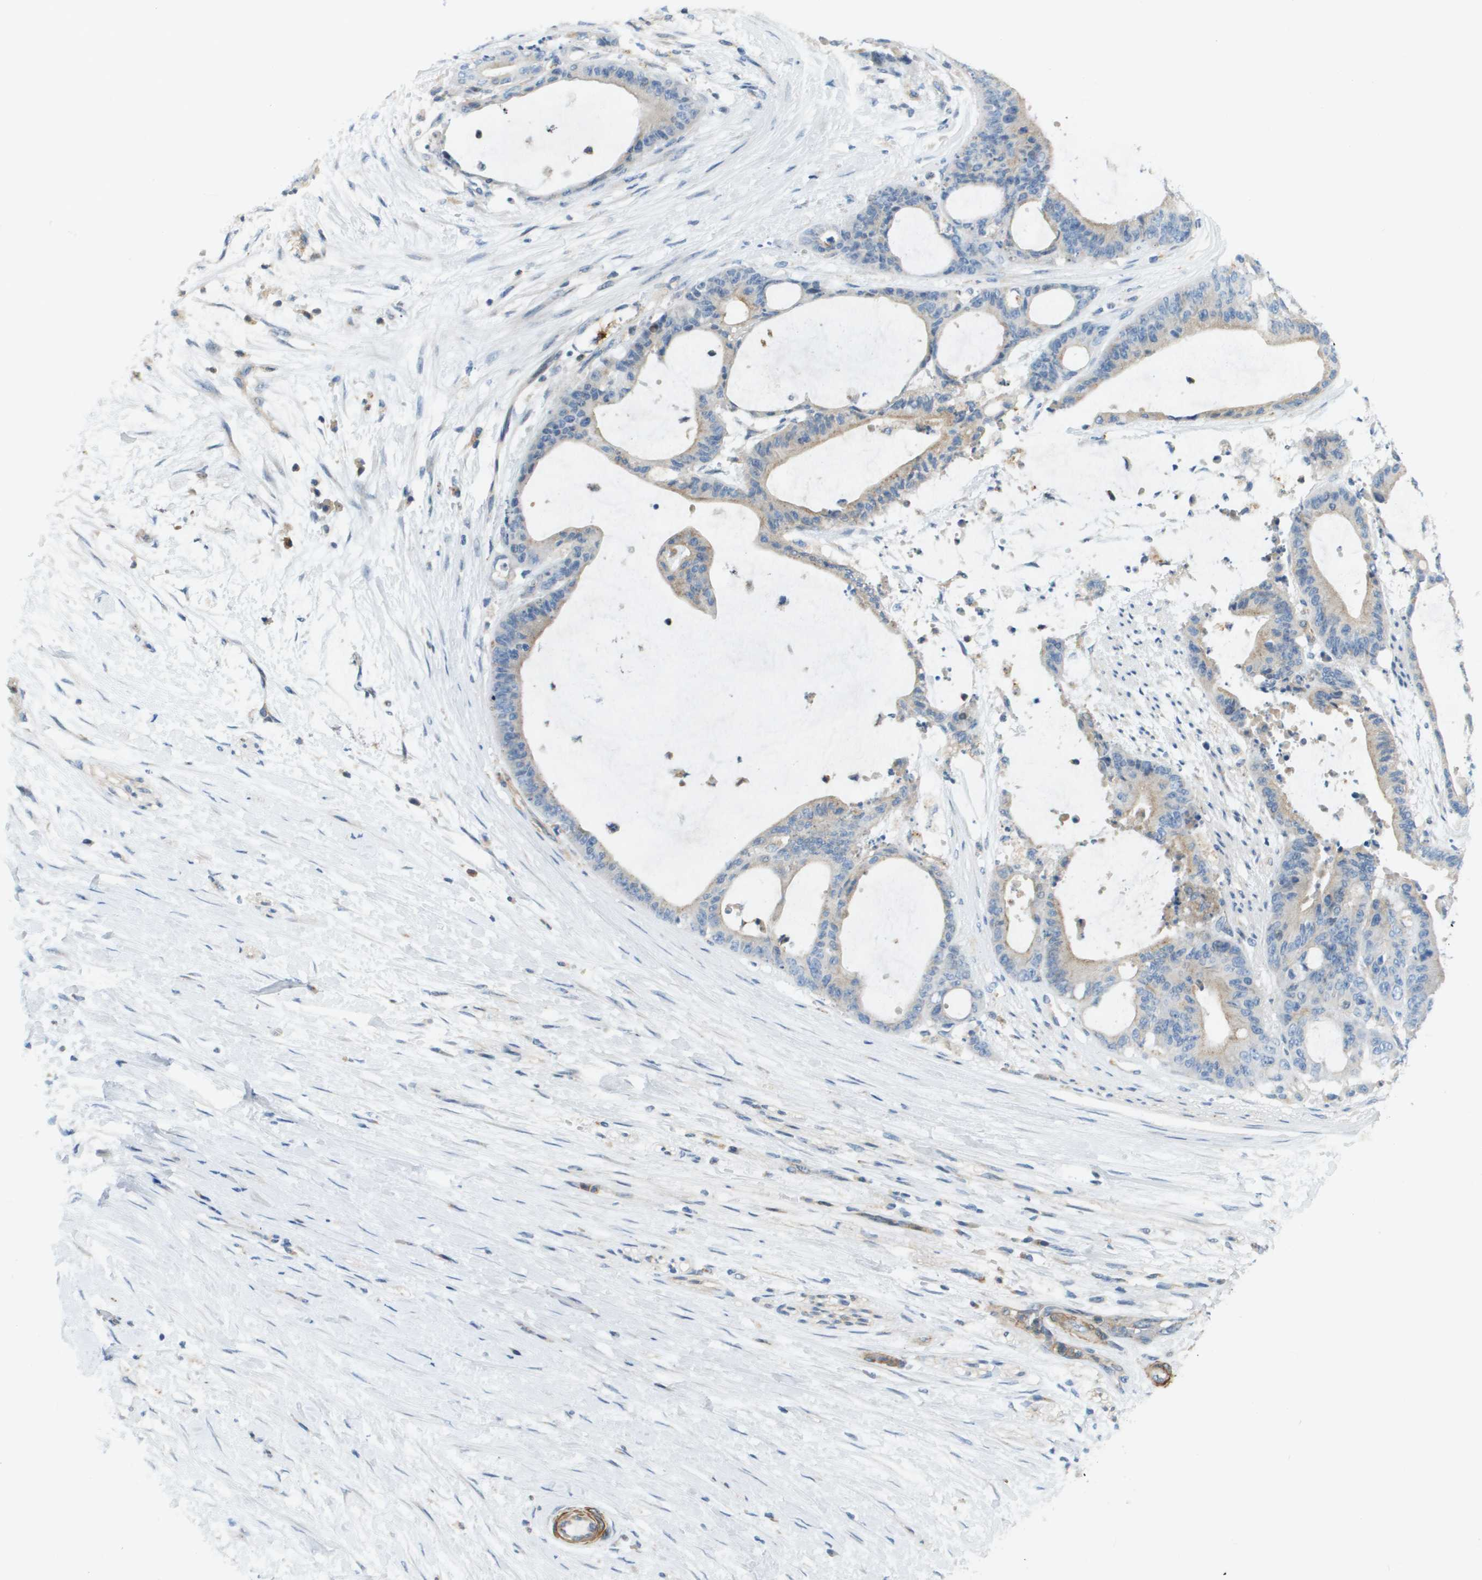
{"staining": {"intensity": "negative", "quantity": "none", "location": "none"}, "tissue": "liver cancer", "cell_type": "Tumor cells", "image_type": "cancer", "snomed": [{"axis": "morphology", "description": "Cholangiocarcinoma"}, {"axis": "topography", "description": "Liver"}], "caption": "Tumor cells are negative for protein expression in human liver cancer (cholangiocarcinoma). Brightfield microscopy of IHC stained with DAB (brown) and hematoxylin (blue), captured at high magnification.", "gene": "MYH11", "patient": {"sex": "female", "age": 73}}